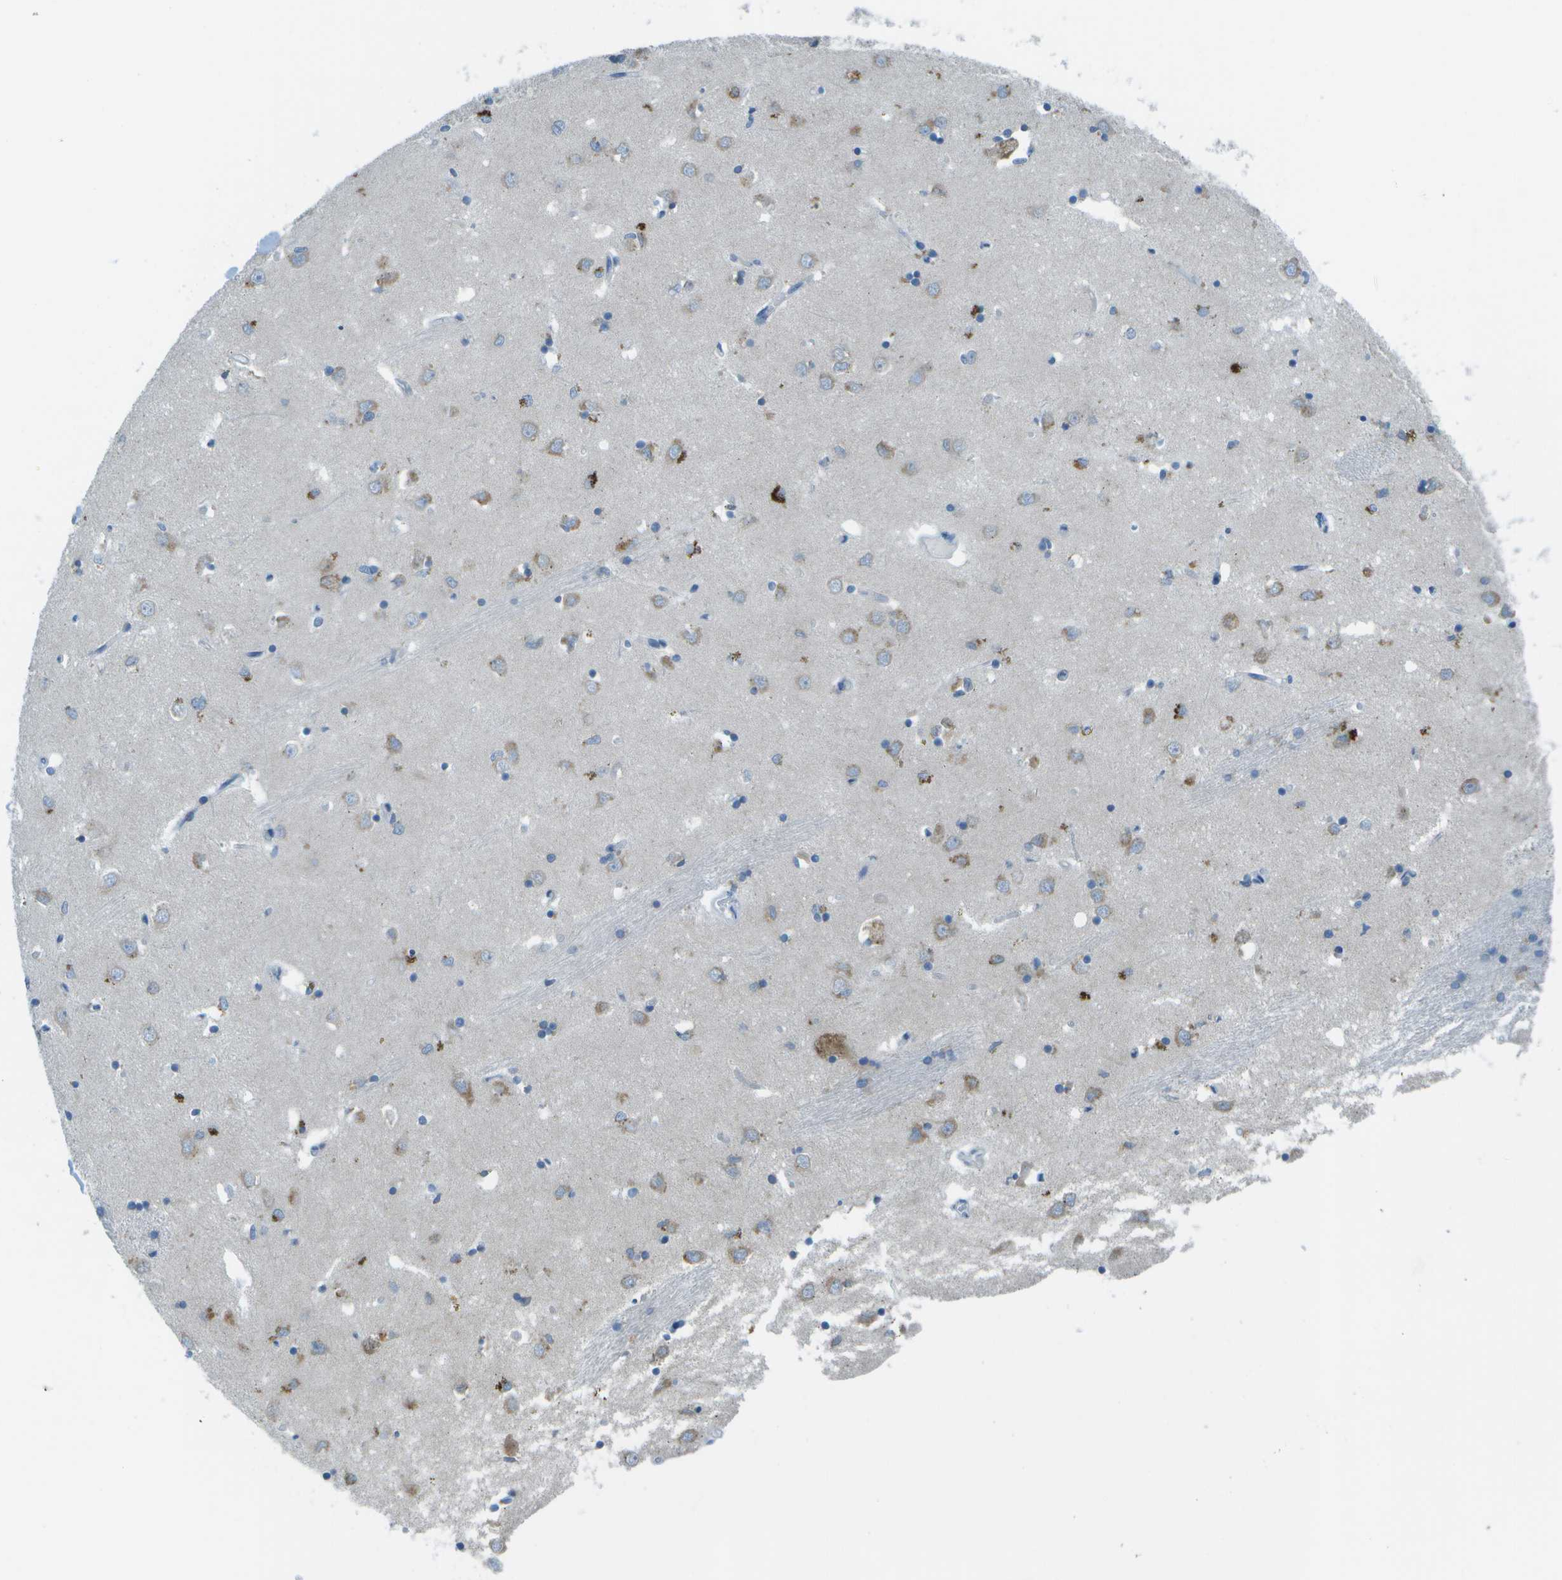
{"staining": {"intensity": "negative", "quantity": "none", "location": "none"}, "tissue": "caudate", "cell_type": "Glial cells", "image_type": "normal", "snomed": [{"axis": "morphology", "description": "Normal tissue, NOS"}, {"axis": "topography", "description": "Lateral ventricle wall"}], "caption": "Caudate stained for a protein using immunohistochemistry (IHC) reveals no expression glial cells.", "gene": "KCTD3", "patient": {"sex": "female", "age": 19}}